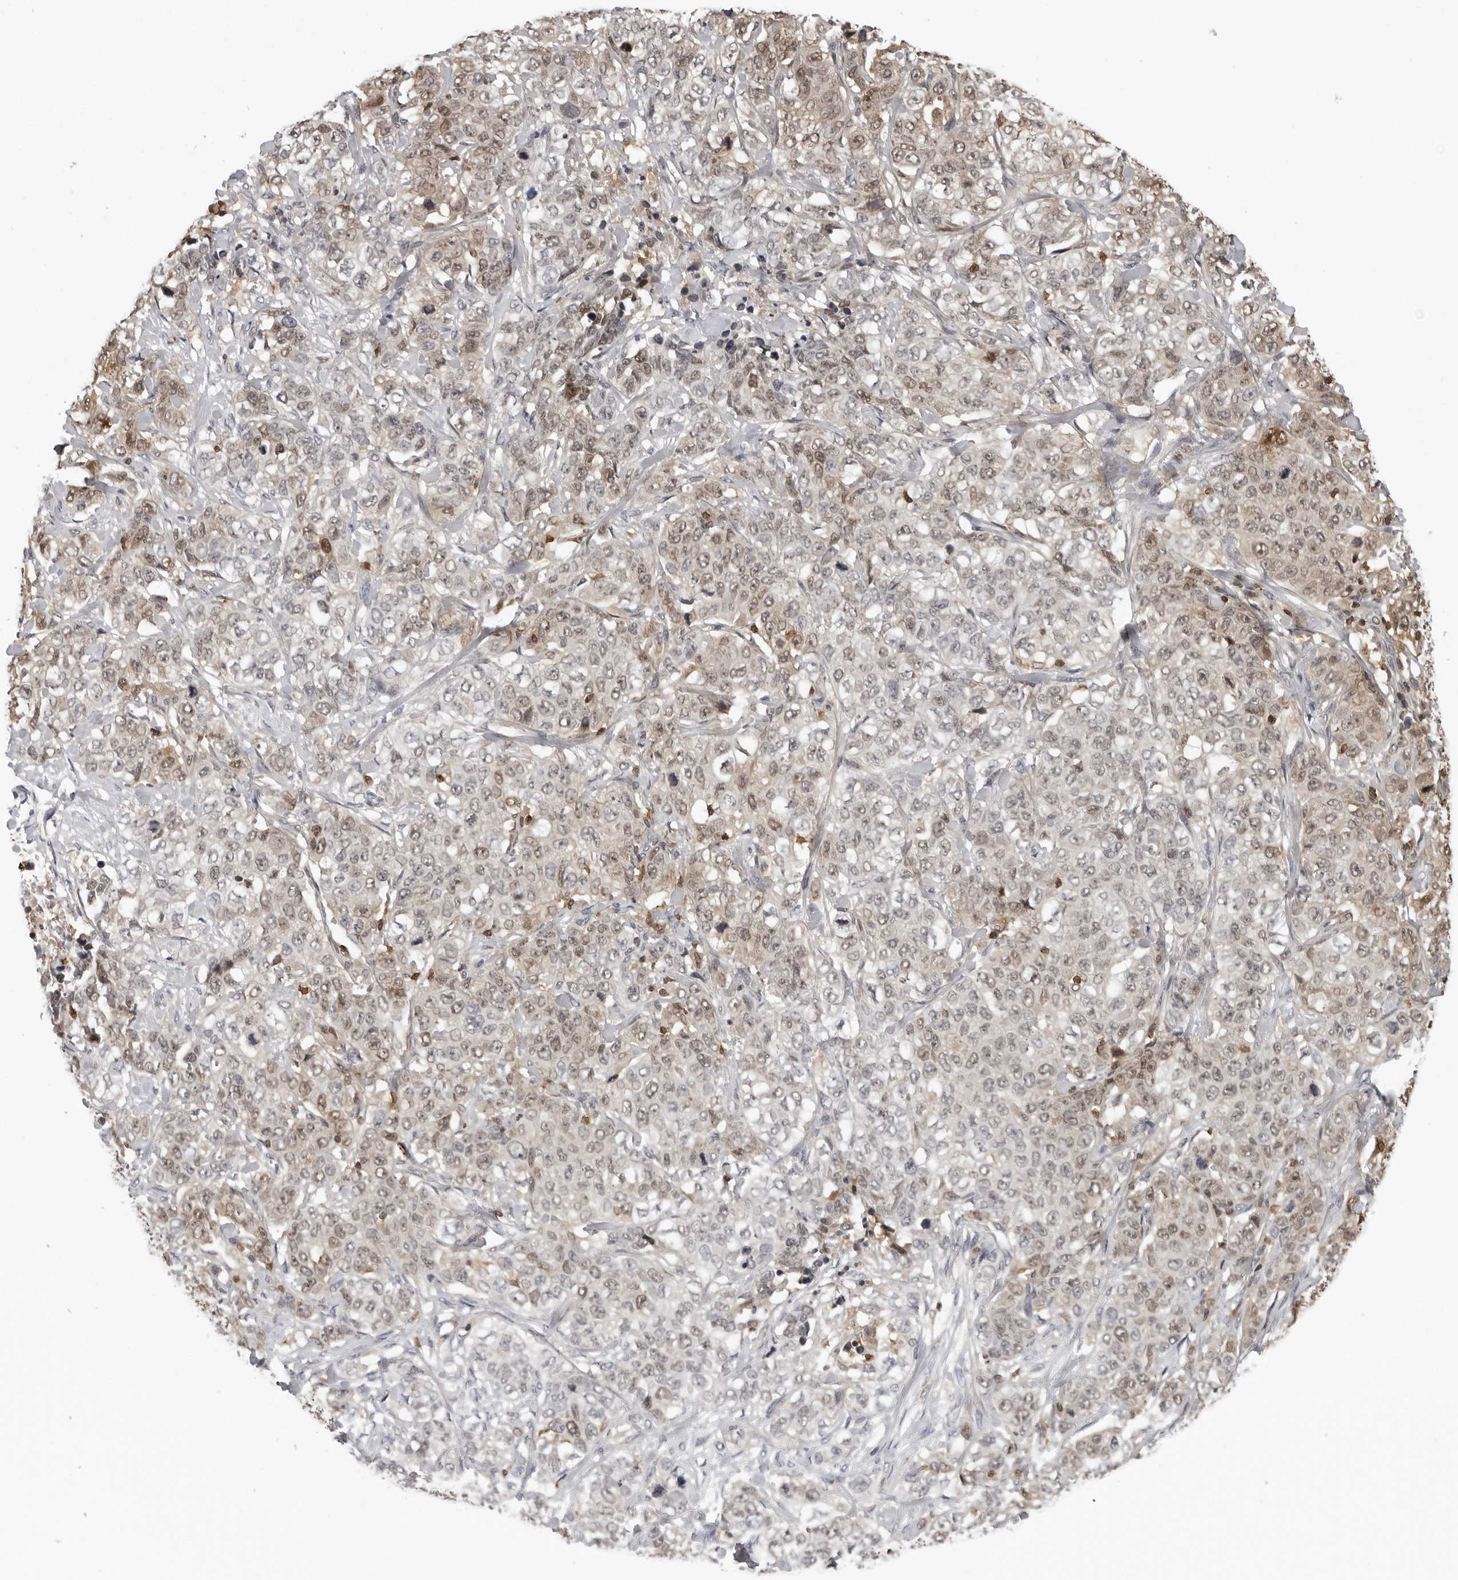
{"staining": {"intensity": "weak", "quantity": "25%-75%", "location": "cytoplasmic/membranous,nuclear"}, "tissue": "stomach cancer", "cell_type": "Tumor cells", "image_type": "cancer", "snomed": [{"axis": "morphology", "description": "Adenocarcinoma, NOS"}, {"axis": "topography", "description": "Stomach"}], "caption": "A low amount of weak cytoplasmic/membranous and nuclear staining is seen in approximately 25%-75% of tumor cells in stomach cancer tissue.", "gene": "HSPH1", "patient": {"sex": "male", "age": 48}}